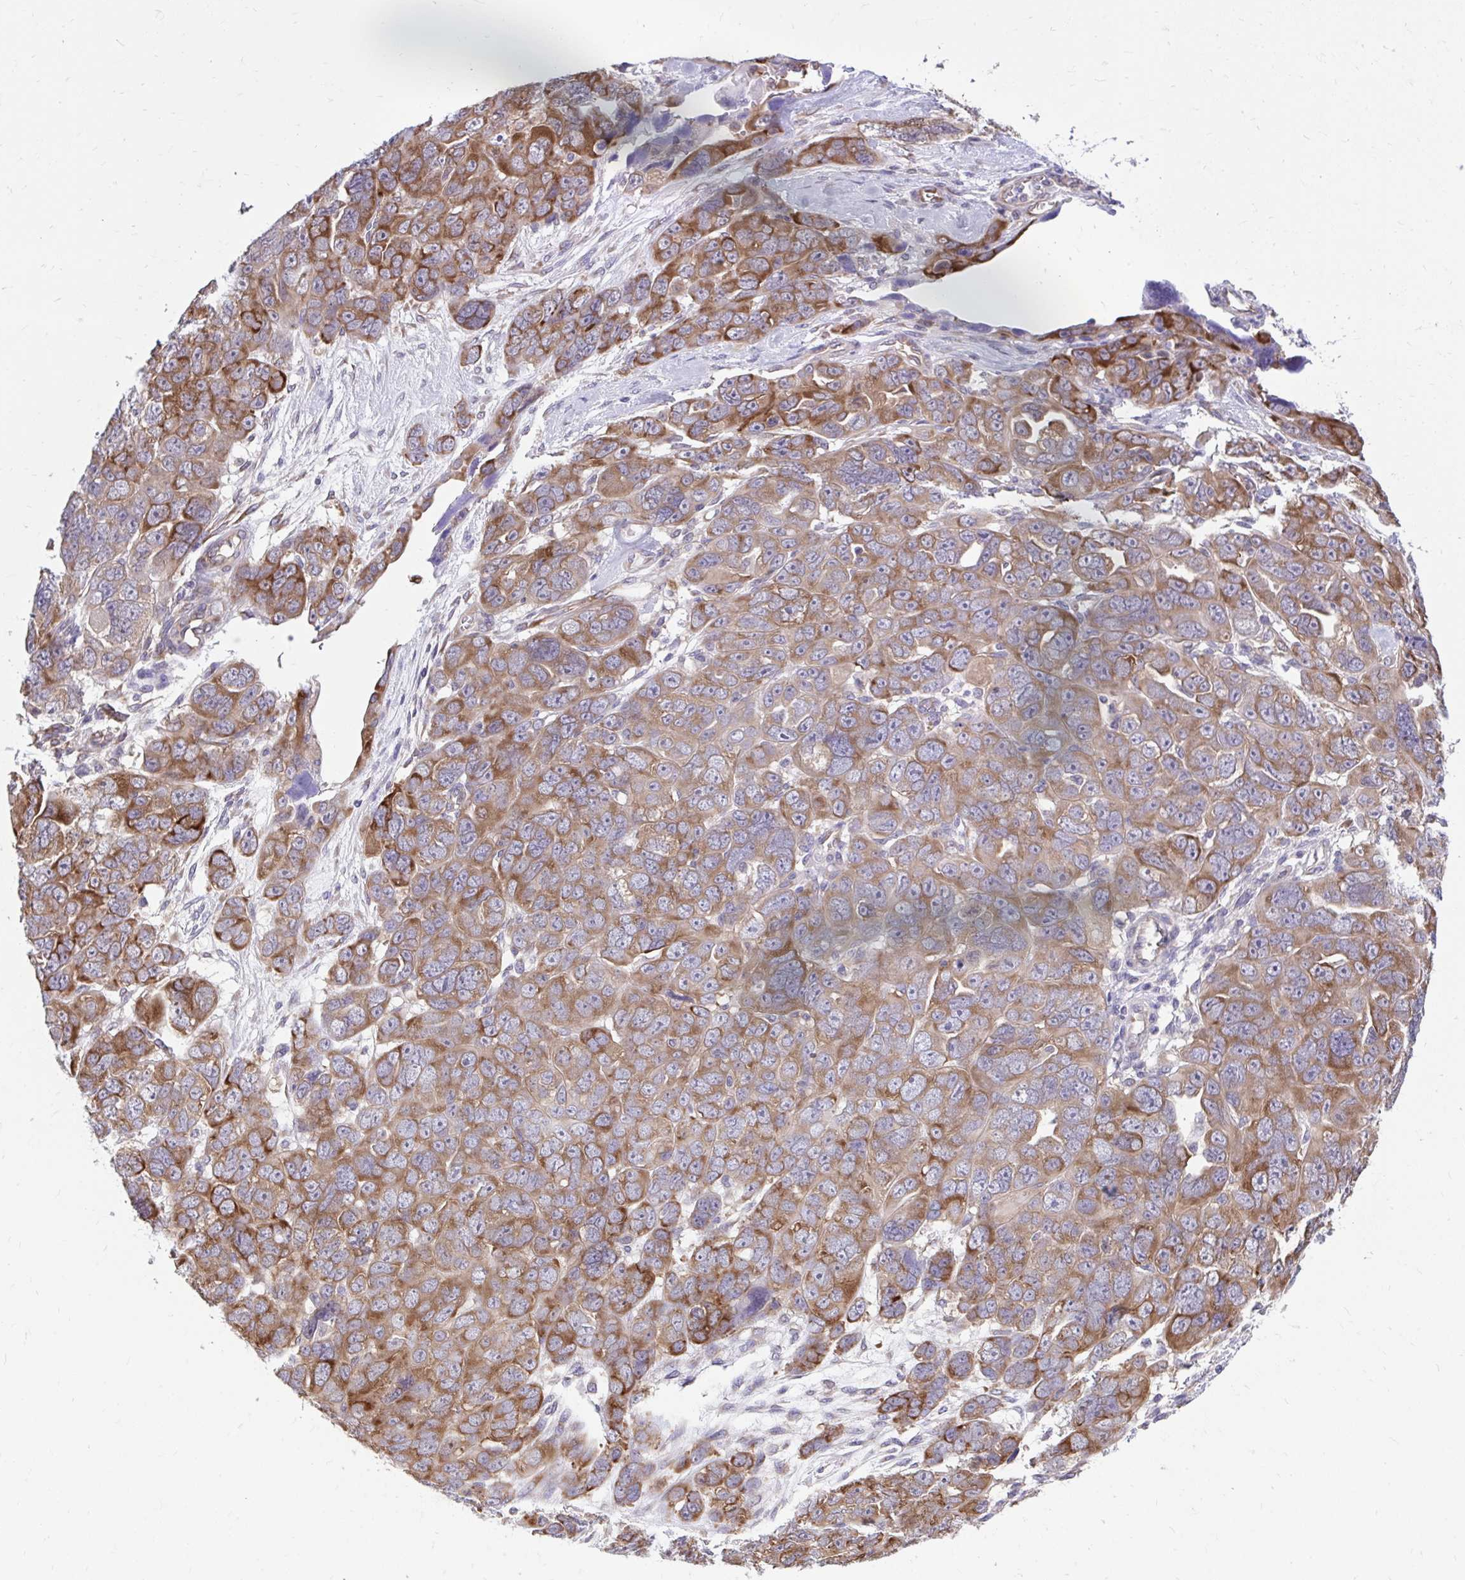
{"staining": {"intensity": "moderate", "quantity": ">75%", "location": "cytoplasmic/membranous"}, "tissue": "ovarian cancer", "cell_type": "Tumor cells", "image_type": "cancer", "snomed": [{"axis": "morphology", "description": "Cystadenocarcinoma, serous, NOS"}, {"axis": "topography", "description": "Ovary"}], "caption": "Protein analysis of ovarian cancer tissue demonstrates moderate cytoplasmic/membranous positivity in about >75% of tumor cells.", "gene": "SELENON", "patient": {"sex": "female", "age": 63}}